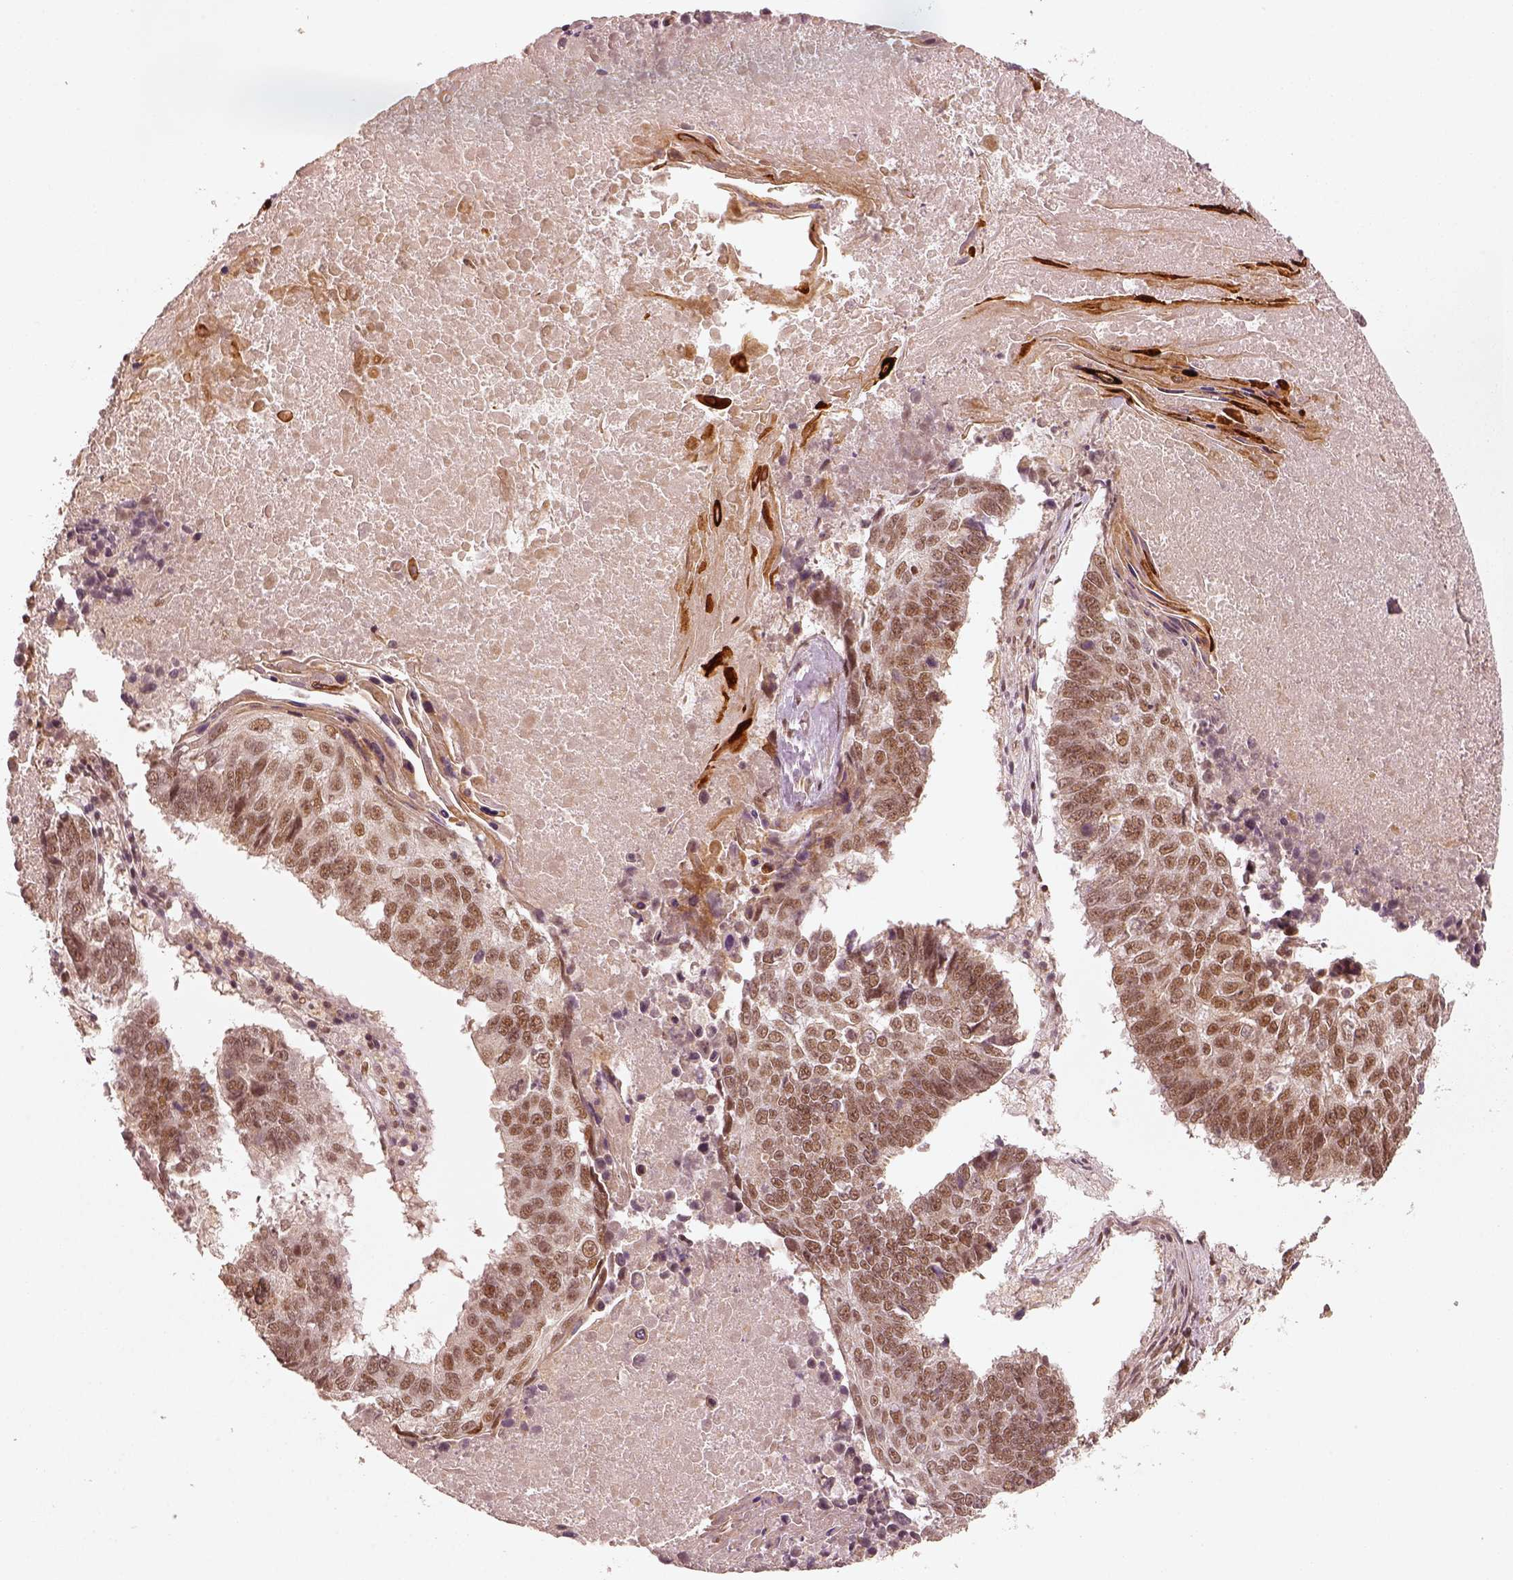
{"staining": {"intensity": "moderate", "quantity": ">75%", "location": "nuclear"}, "tissue": "lung cancer", "cell_type": "Tumor cells", "image_type": "cancer", "snomed": [{"axis": "morphology", "description": "Squamous cell carcinoma, NOS"}, {"axis": "topography", "description": "Lung"}], "caption": "Immunohistochemical staining of squamous cell carcinoma (lung) reveals moderate nuclear protein staining in about >75% of tumor cells. (Brightfield microscopy of DAB IHC at high magnification).", "gene": "GMEB2", "patient": {"sex": "male", "age": 73}}